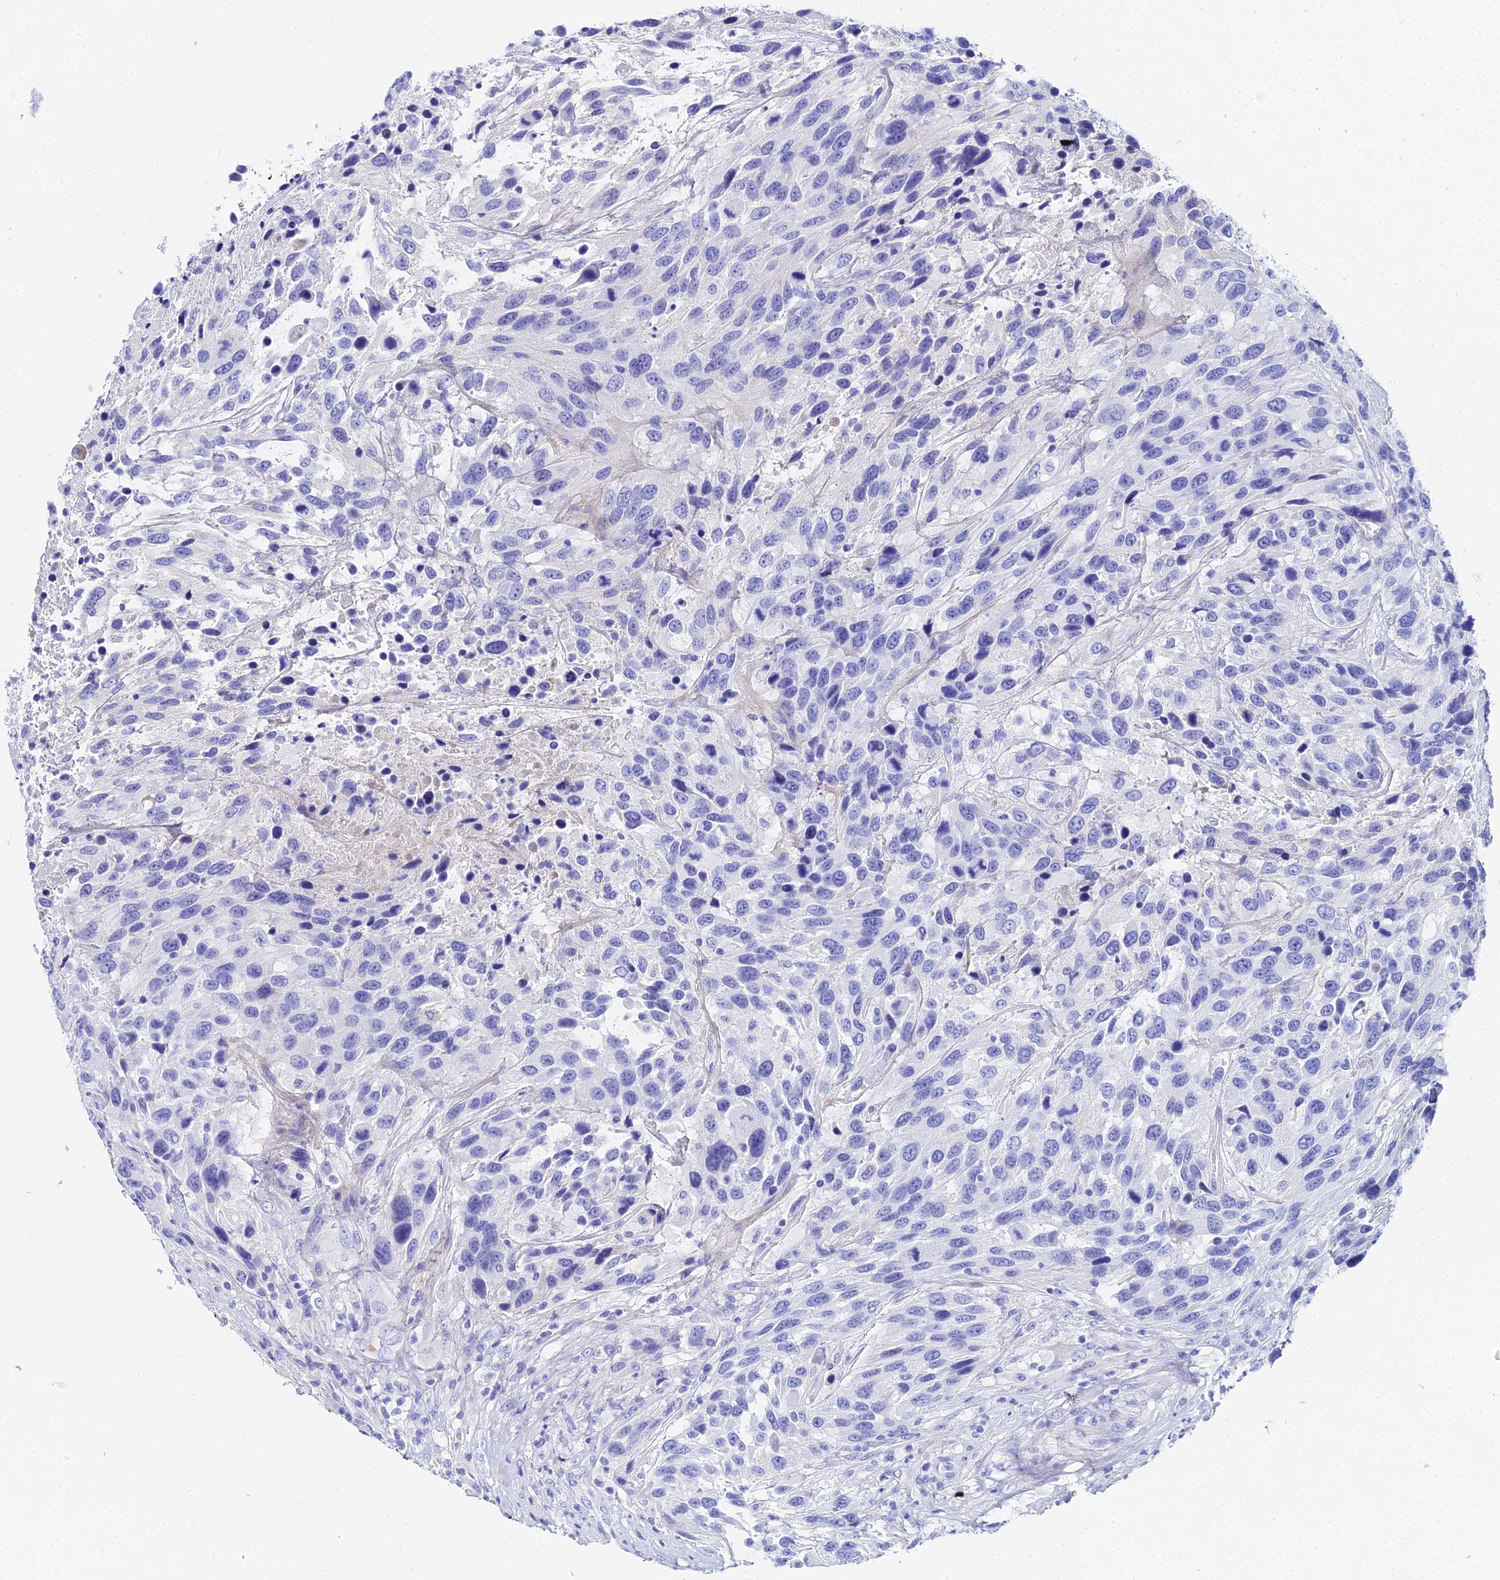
{"staining": {"intensity": "negative", "quantity": "none", "location": "none"}, "tissue": "urothelial cancer", "cell_type": "Tumor cells", "image_type": "cancer", "snomed": [{"axis": "morphology", "description": "Urothelial carcinoma, High grade"}, {"axis": "topography", "description": "Urinary bladder"}], "caption": "Immunohistochemical staining of human urothelial cancer shows no significant staining in tumor cells. (DAB (3,3'-diaminobenzidine) IHC with hematoxylin counter stain).", "gene": "CELA3A", "patient": {"sex": "female", "age": 70}}